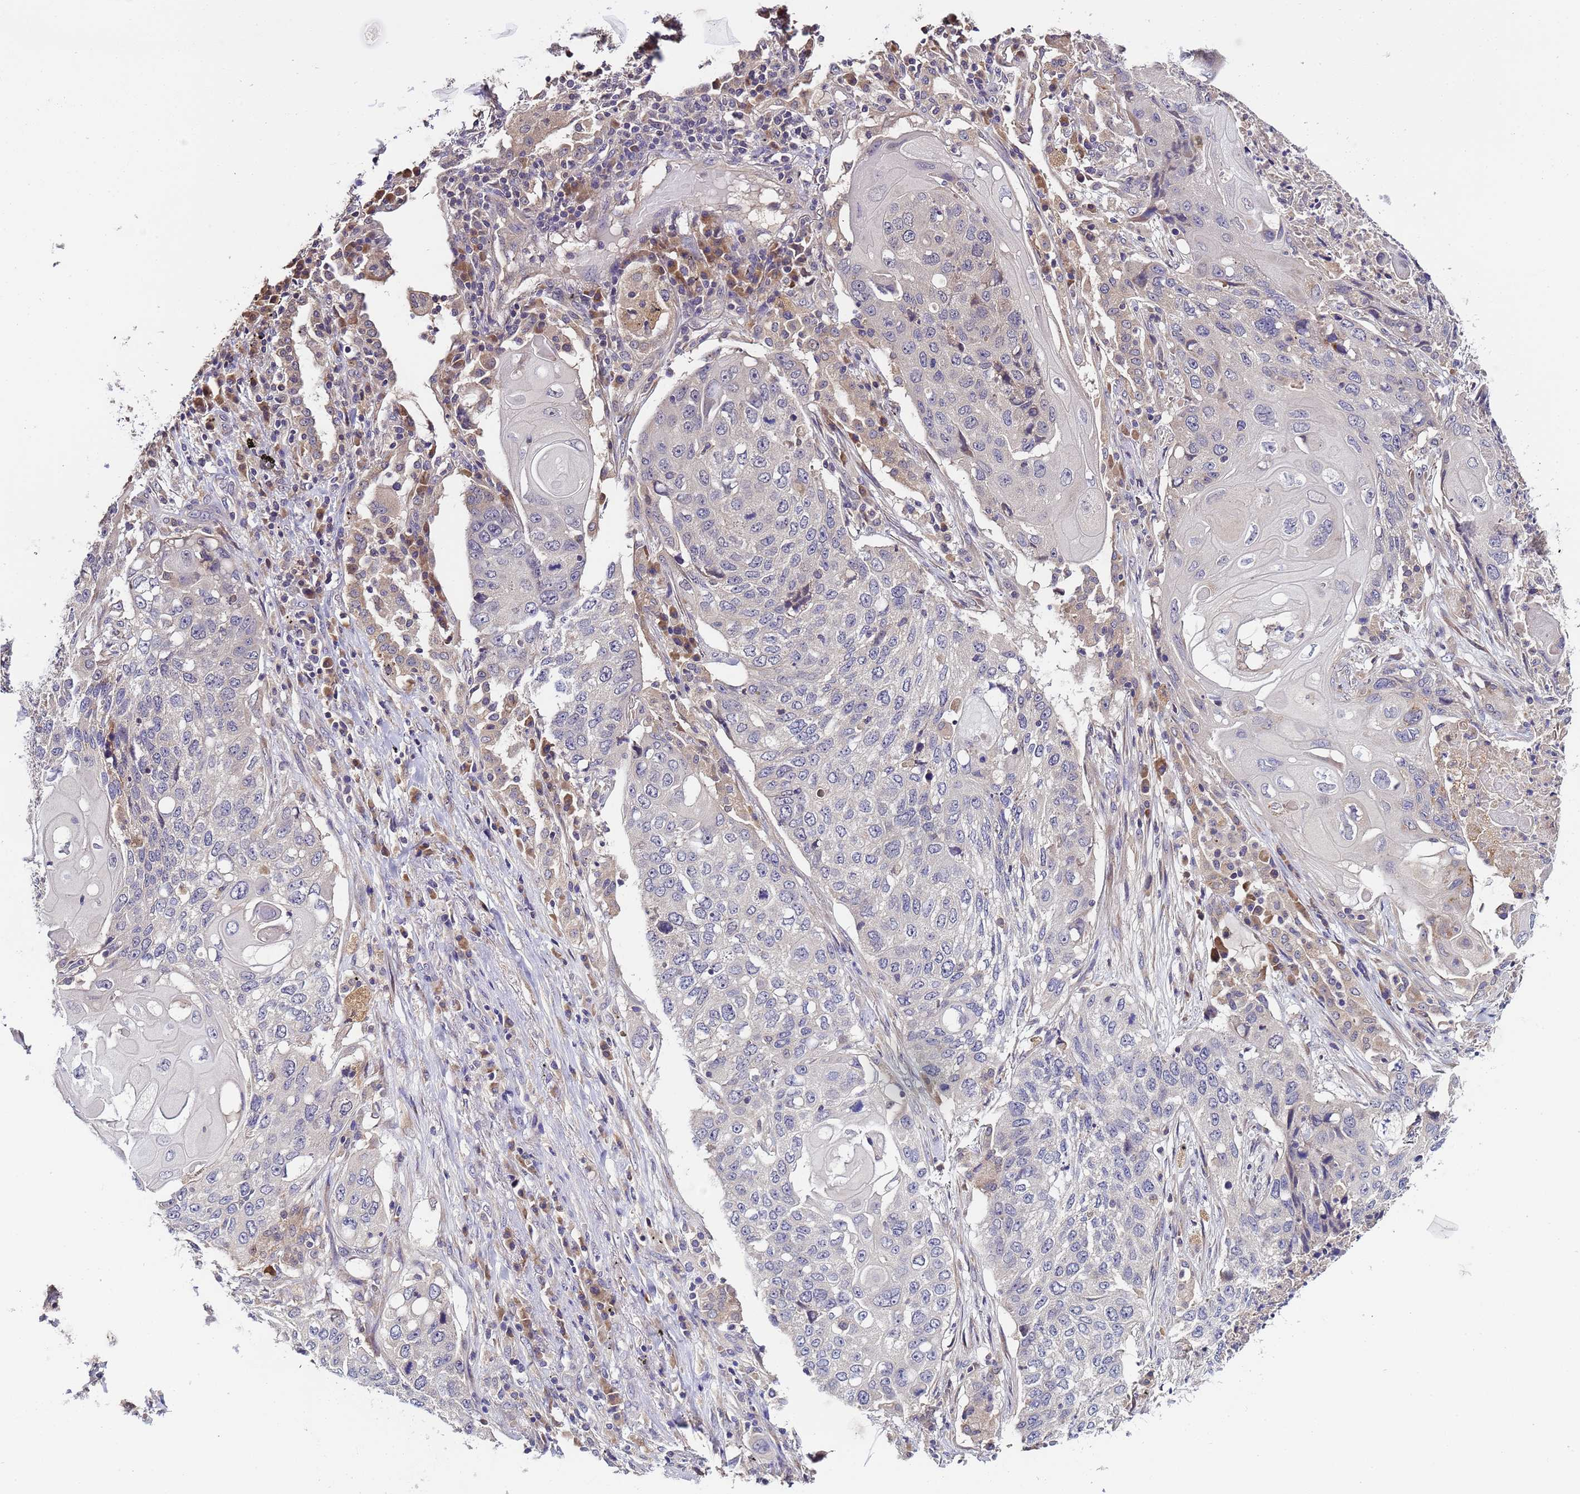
{"staining": {"intensity": "negative", "quantity": "none", "location": "none"}, "tissue": "lung cancer", "cell_type": "Tumor cells", "image_type": "cancer", "snomed": [{"axis": "morphology", "description": "Squamous cell carcinoma, NOS"}, {"axis": "topography", "description": "Lung"}], "caption": "A high-resolution histopathology image shows immunohistochemistry staining of lung squamous cell carcinoma, which demonstrates no significant positivity in tumor cells. (Brightfield microscopy of DAB (3,3'-diaminobenzidine) immunohistochemistry at high magnification).", "gene": "ELMOD2", "patient": {"sex": "female", "age": 63}}